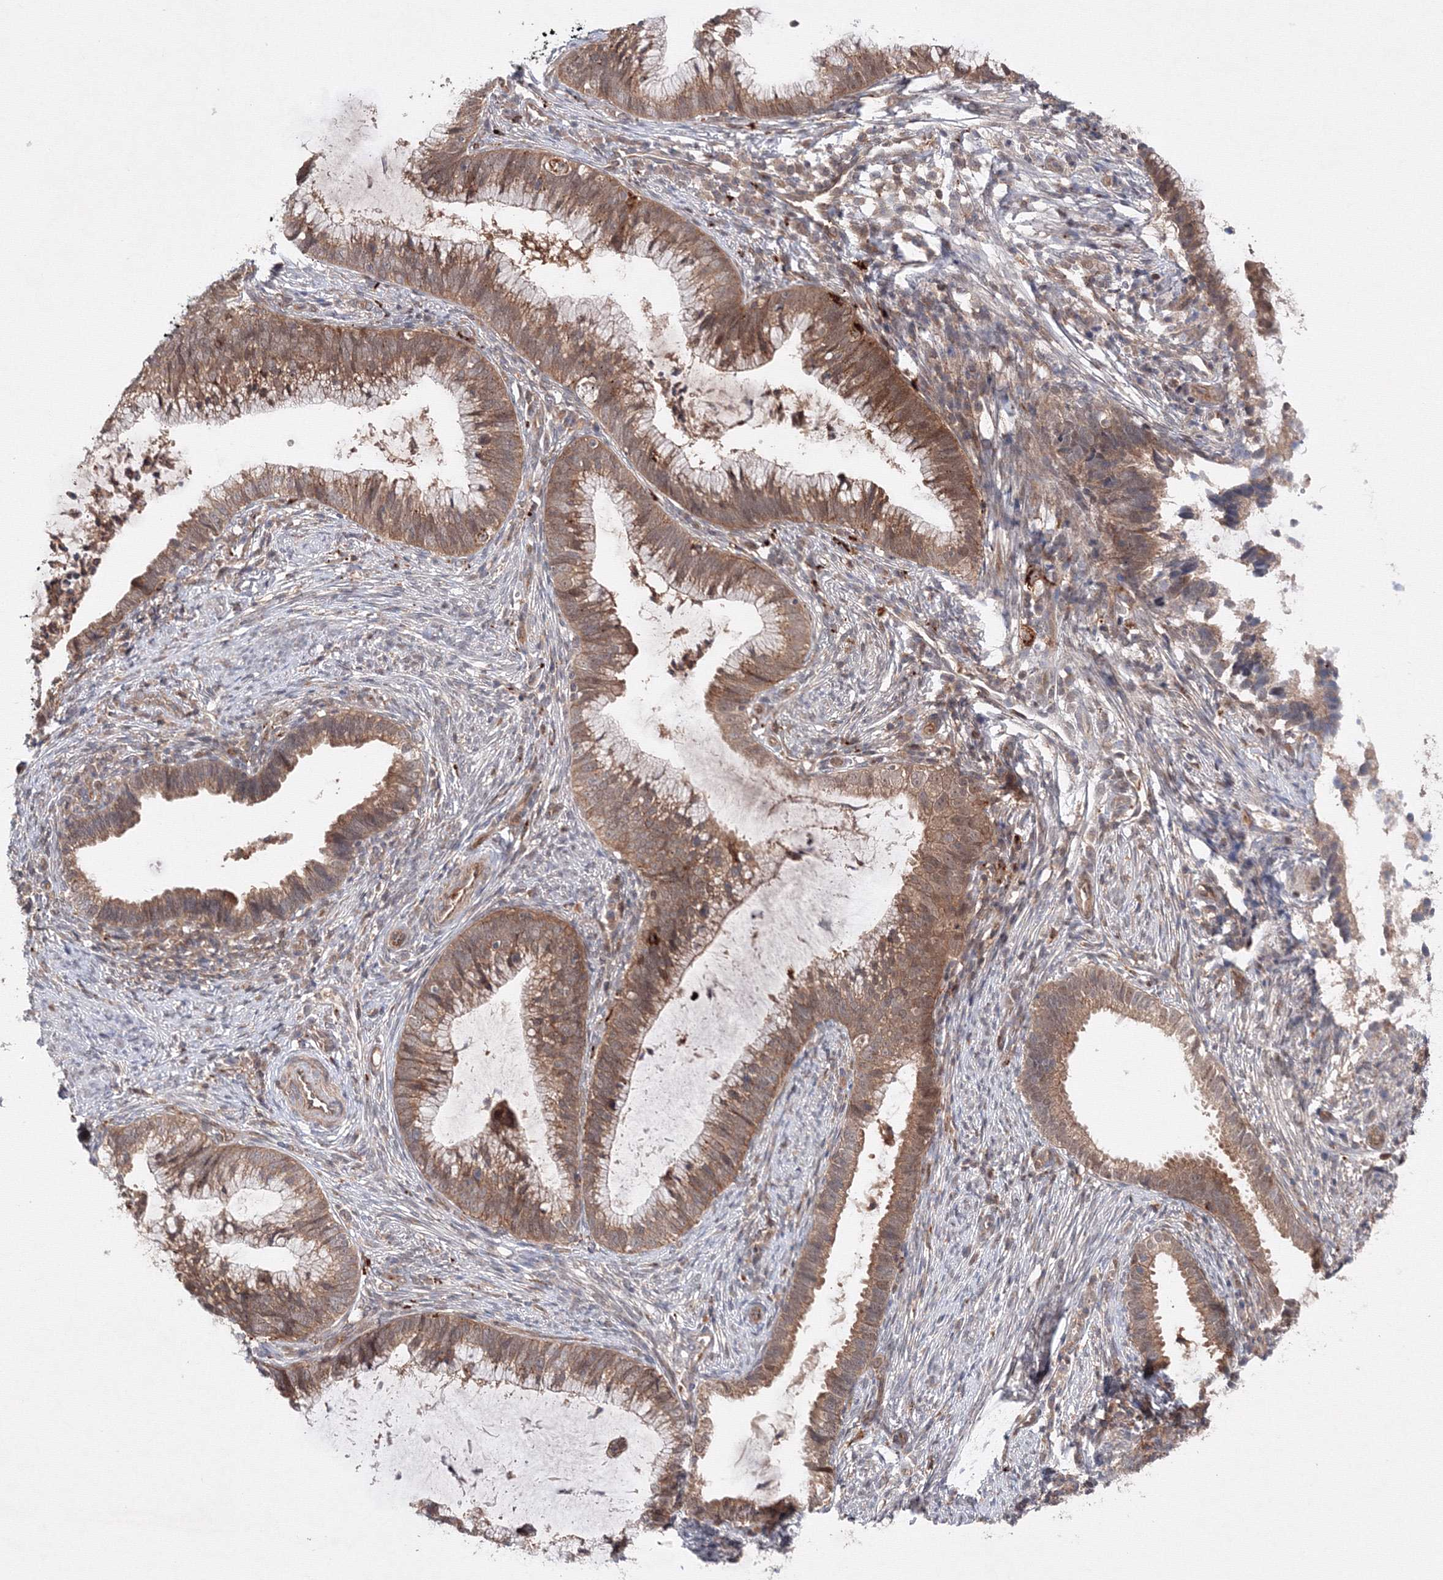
{"staining": {"intensity": "moderate", "quantity": ">75%", "location": "cytoplasmic/membranous"}, "tissue": "cervical cancer", "cell_type": "Tumor cells", "image_type": "cancer", "snomed": [{"axis": "morphology", "description": "Adenocarcinoma, NOS"}, {"axis": "topography", "description": "Cervix"}], "caption": "Cervical cancer stained with a protein marker reveals moderate staining in tumor cells.", "gene": "DCTD", "patient": {"sex": "female", "age": 36}}